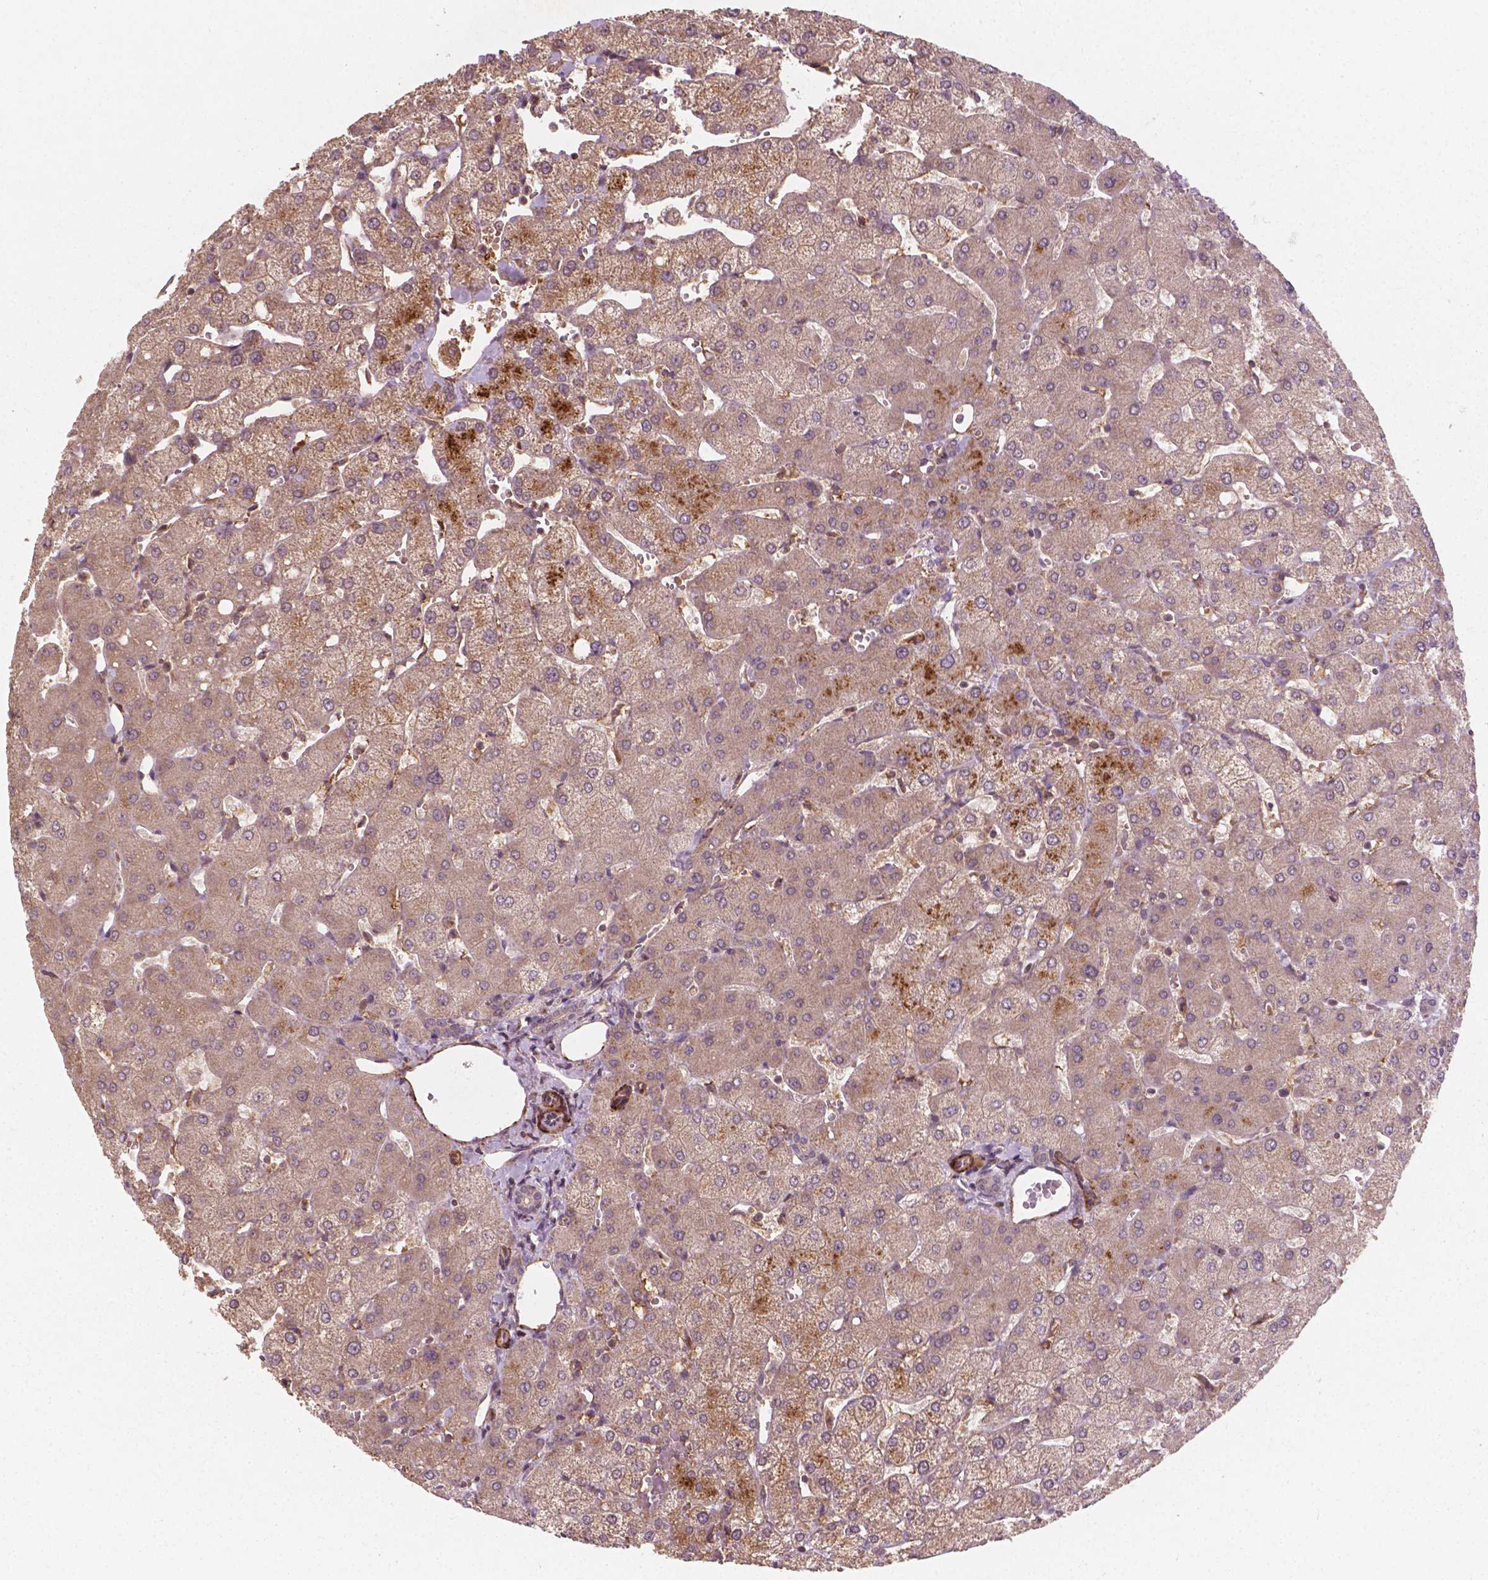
{"staining": {"intensity": "negative", "quantity": "none", "location": "none"}, "tissue": "liver", "cell_type": "Cholangiocytes", "image_type": "normal", "snomed": [{"axis": "morphology", "description": "Normal tissue, NOS"}, {"axis": "topography", "description": "Liver"}], "caption": "Immunohistochemical staining of benign human liver displays no significant expression in cholangiocytes. (DAB (3,3'-diaminobenzidine) immunohistochemistry (IHC) visualized using brightfield microscopy, high magnification).", "gene": "CYFIP1", "patient": {"sex": "female", "age": 54}}